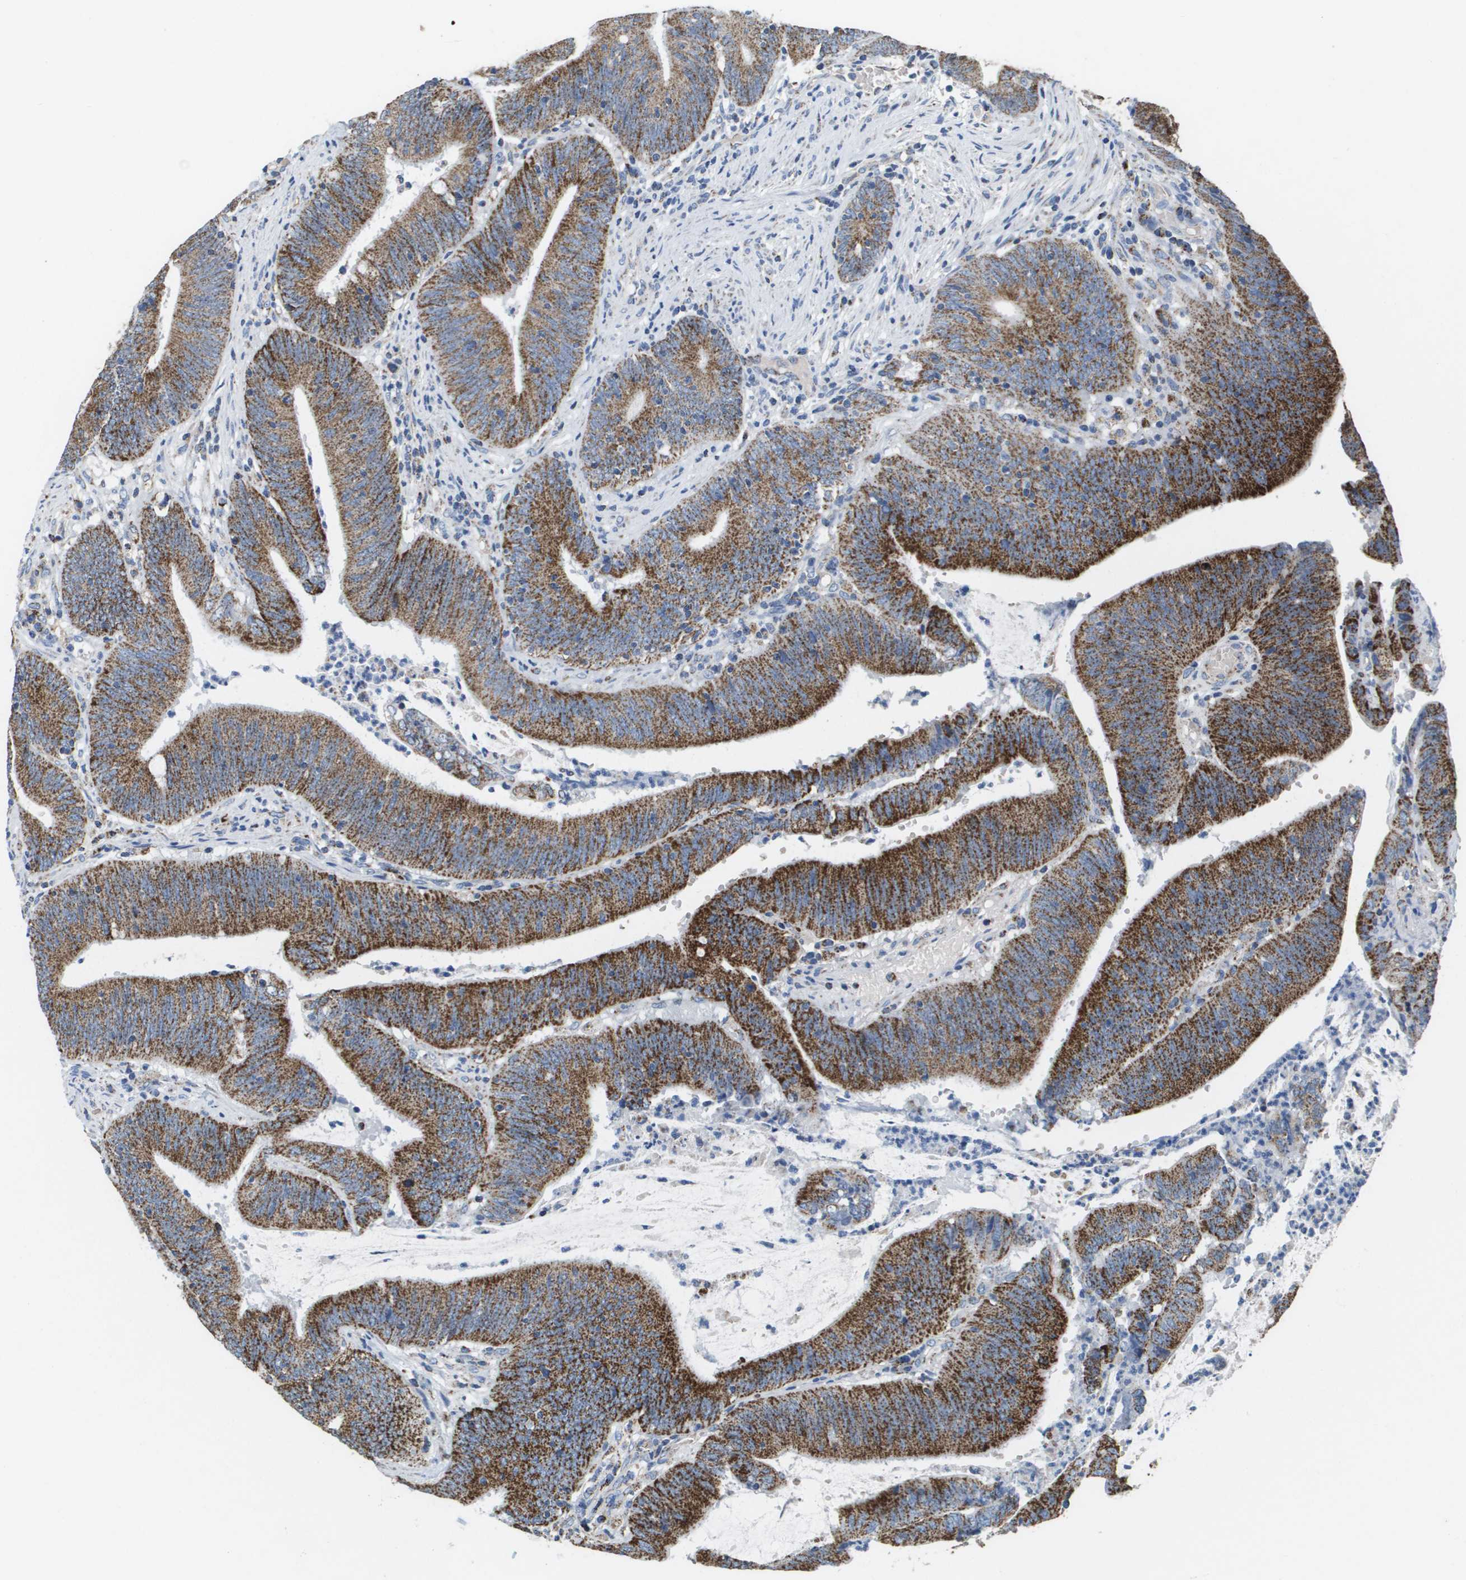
{"staining": {"intensity": "strong", "quantity": ">75%", "location": "cytoplasmic/membranous"}, "tissue": "colorectal cancer", "cell_type": "Tumor cells", "image_type": "cancer", "snomed": [{"axis": "morphology", "description": "Normal tissue, NOS"}, {"axis": "morphology", "description": "Adenocarcinoma, NOS"}, {"axis": "topography", "description": "Rectum"}], "caption": "Brown immunohistochemical staining in human colorectal cancer exhibits strong cytoplasmic/membranous staining in about >75% of tumor cells.", "gene": "ATP5F1B", "patient": {"sex": "female", "age": 66}}